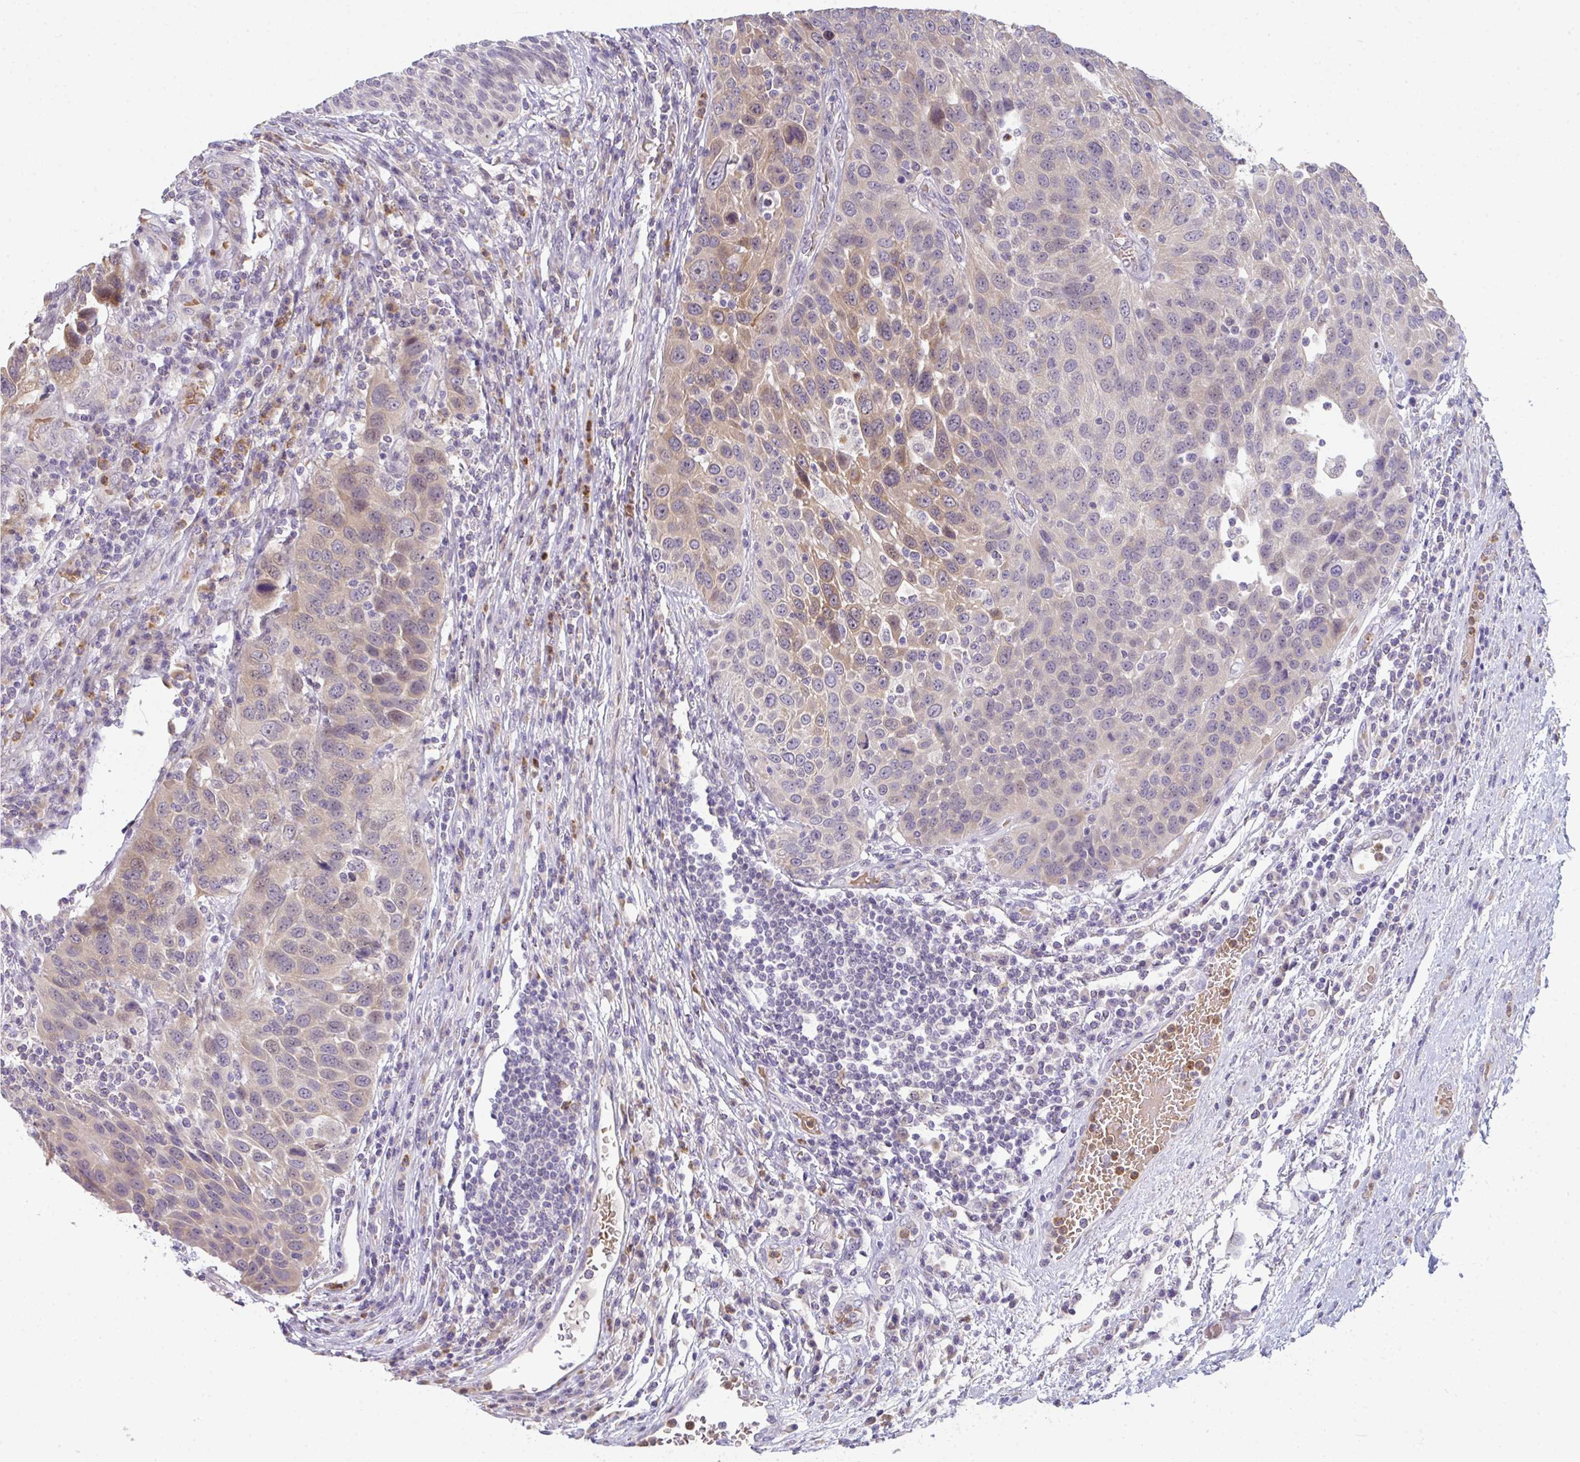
{"staining": {"intensity": "moderate", "quantity": "25%-75%", "location": "cytoplasmic/membranous,nuclear"}, "tissue": "urothelial cancer", "cell_type": "Tumor cells", "image_type": "cancer", "snomed": [{"axis": "morphology", "description": "Urothelial carcinoma, High grade"}, {"axis": "topography", "description": "Urinary bladder"}], "caption": "Immunohistochemical staining of high-grade urothelial carcinoma exhibits moderate cytoplasmic/membranous and nuclear protein positivity in approximately 25%-75% of tumor cells.", "gene": "RIOK1", "patient": {"sex": "female", "age": 70}}